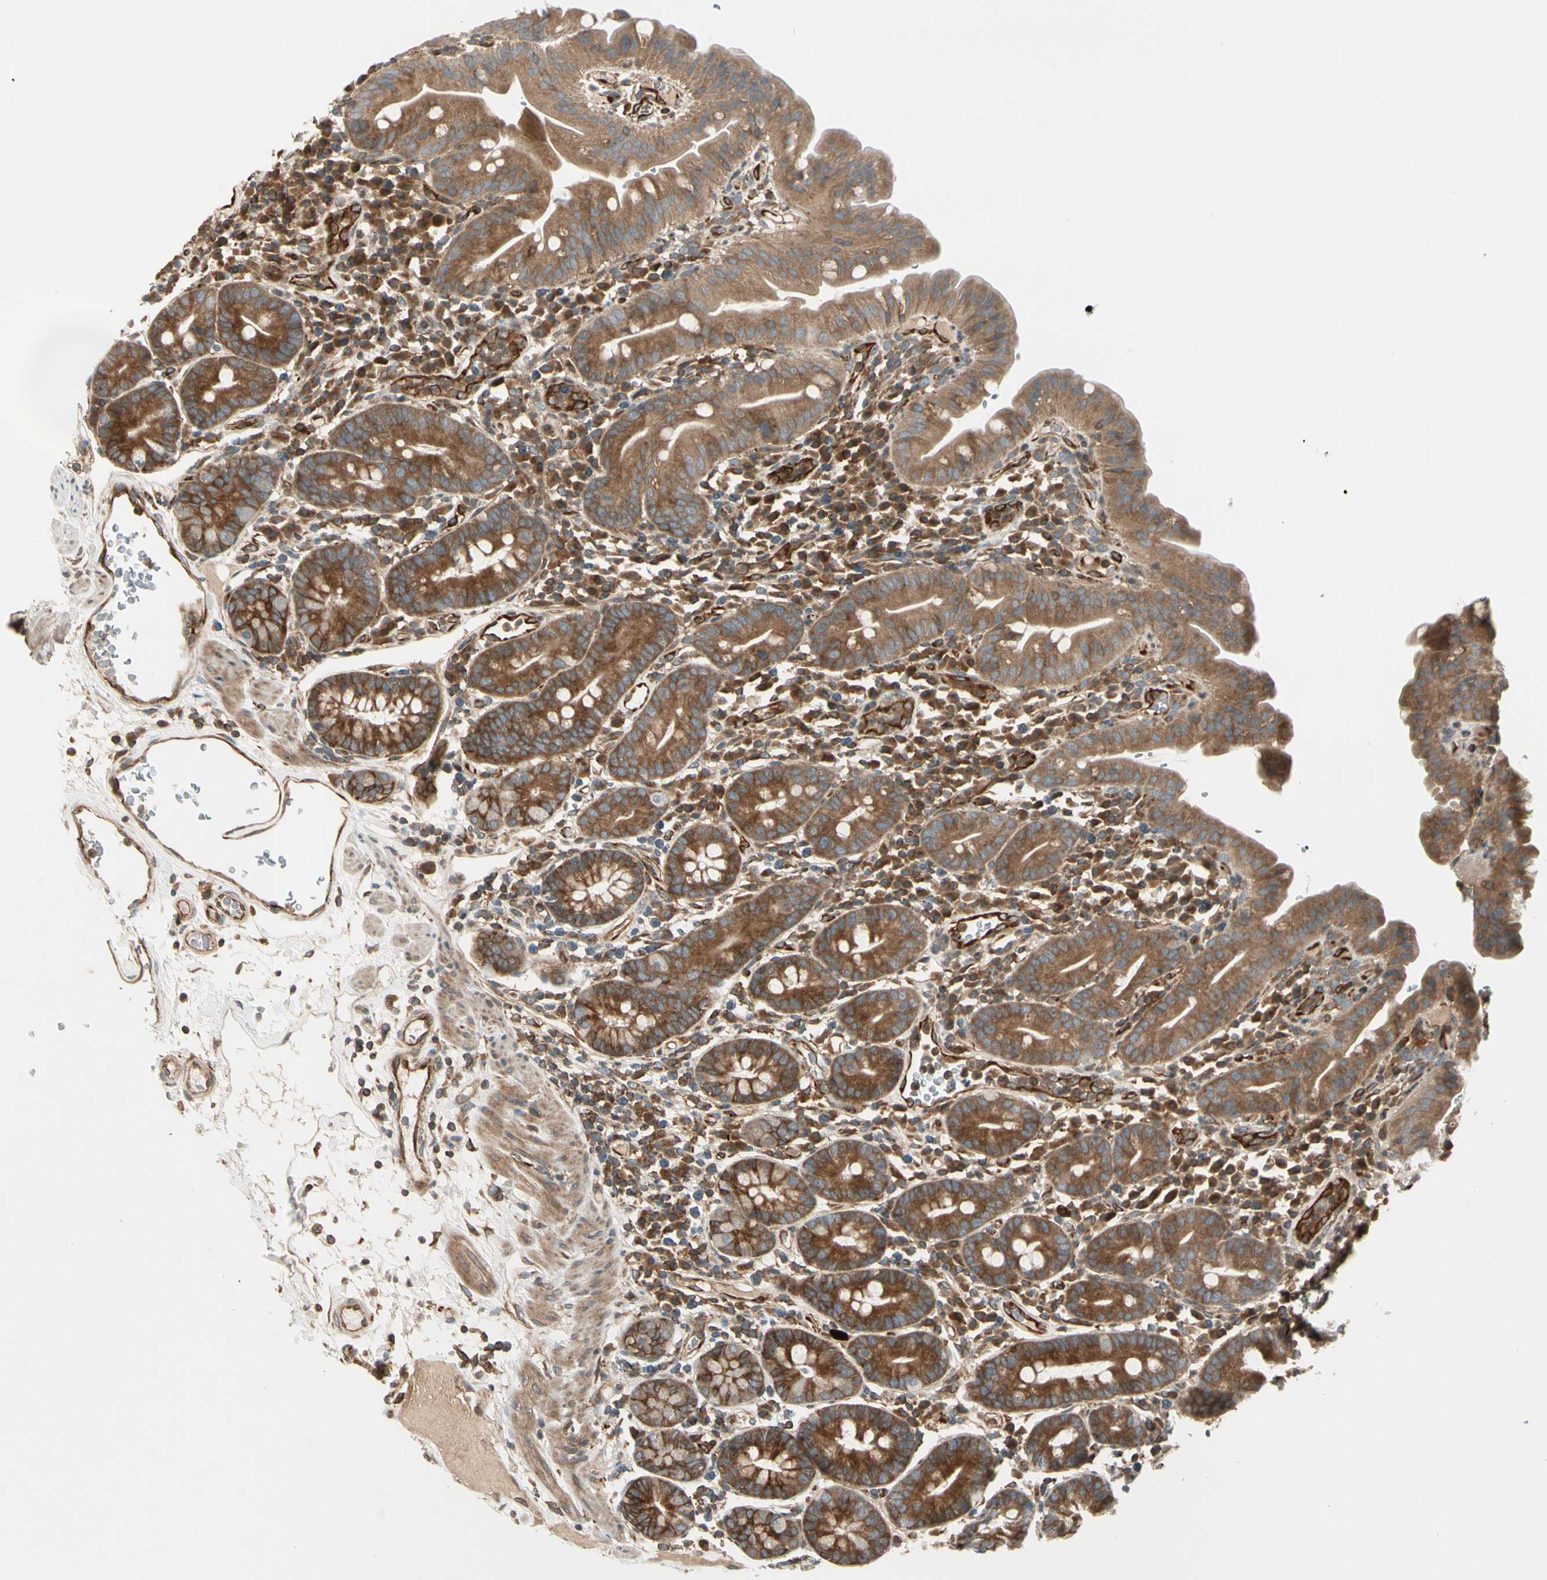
{"staining": {"intensity": "strong", "quantity": ">75%", "location": "cytoplasmic/membranous"}, "tissue": "duodenum", "cell_type": "Glandular cells", "image_type": "normal", "snomed": [{"axis": "morphology", "description": "Normal tissue, NOS"}, {"axis": "topography", "description": "Duodenum"}], "caption": "High-magnification brightfield microscopy of normal duodenum stained with DAB (brown) and counterstained with hematoxylin (blue). glandular cells exhibit strong cytoplasmic/membranous positivity is present in approximately>75% of cells.", "gene": "TRIO", "patient": {"sex": "male", "age": 50}}